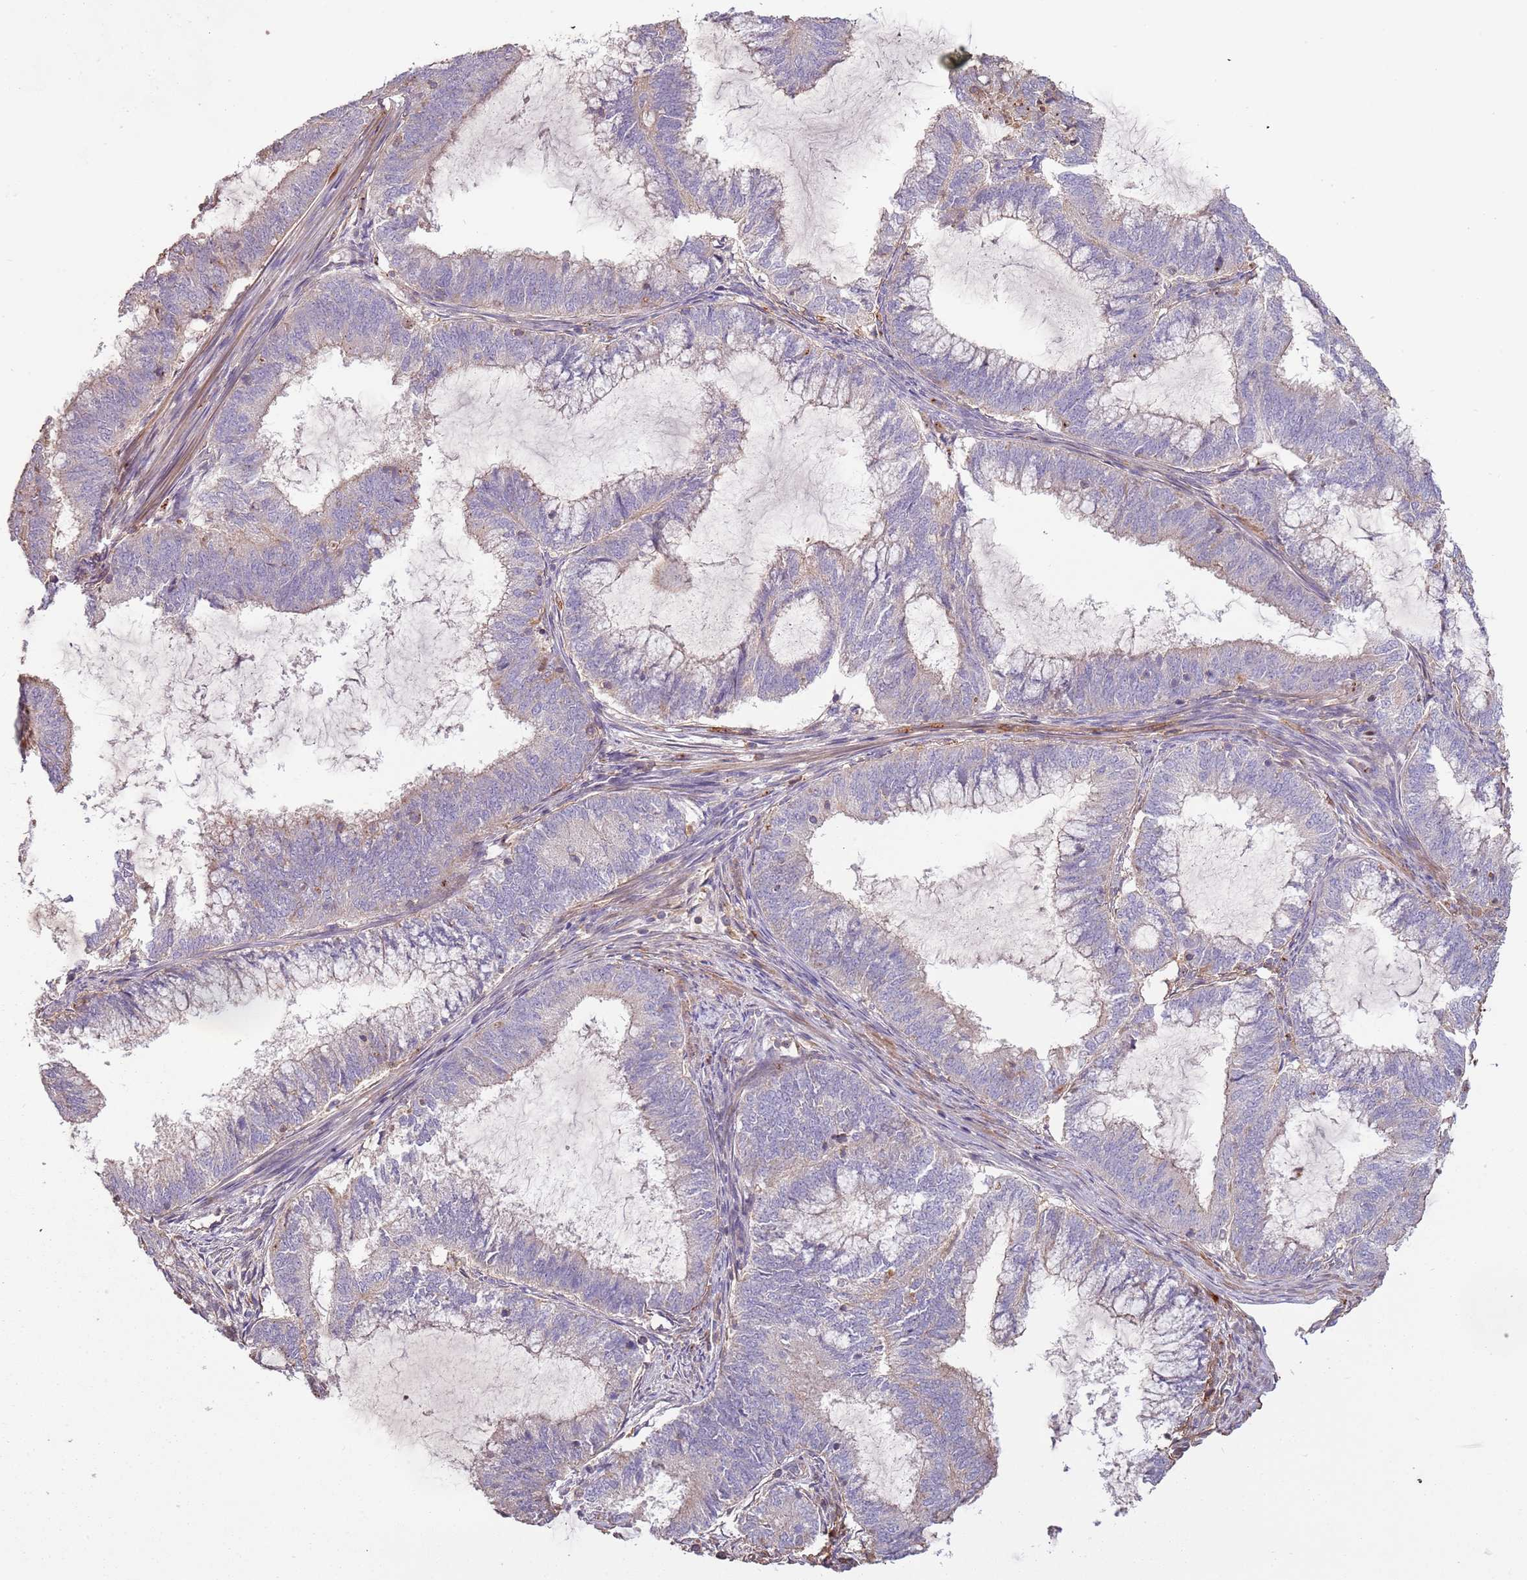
{"staining": {"intensity": "negative", "quantity": "none", "location": "none"}, "tissue": "endometrial cancer", "cell_type": "Tumor cells", "image_type": "cancer", "snomed": [{"axis": "morphology", "description": "Adenocarcinoma, NOS"}, {"axis": "topography", "description": "Endometrium"}], "caption": "IHC of endometrial cancer demonstrates no positivity in tumor cells.", "gene": "FECH", "patient": {"sex": "female", "age": 51}}